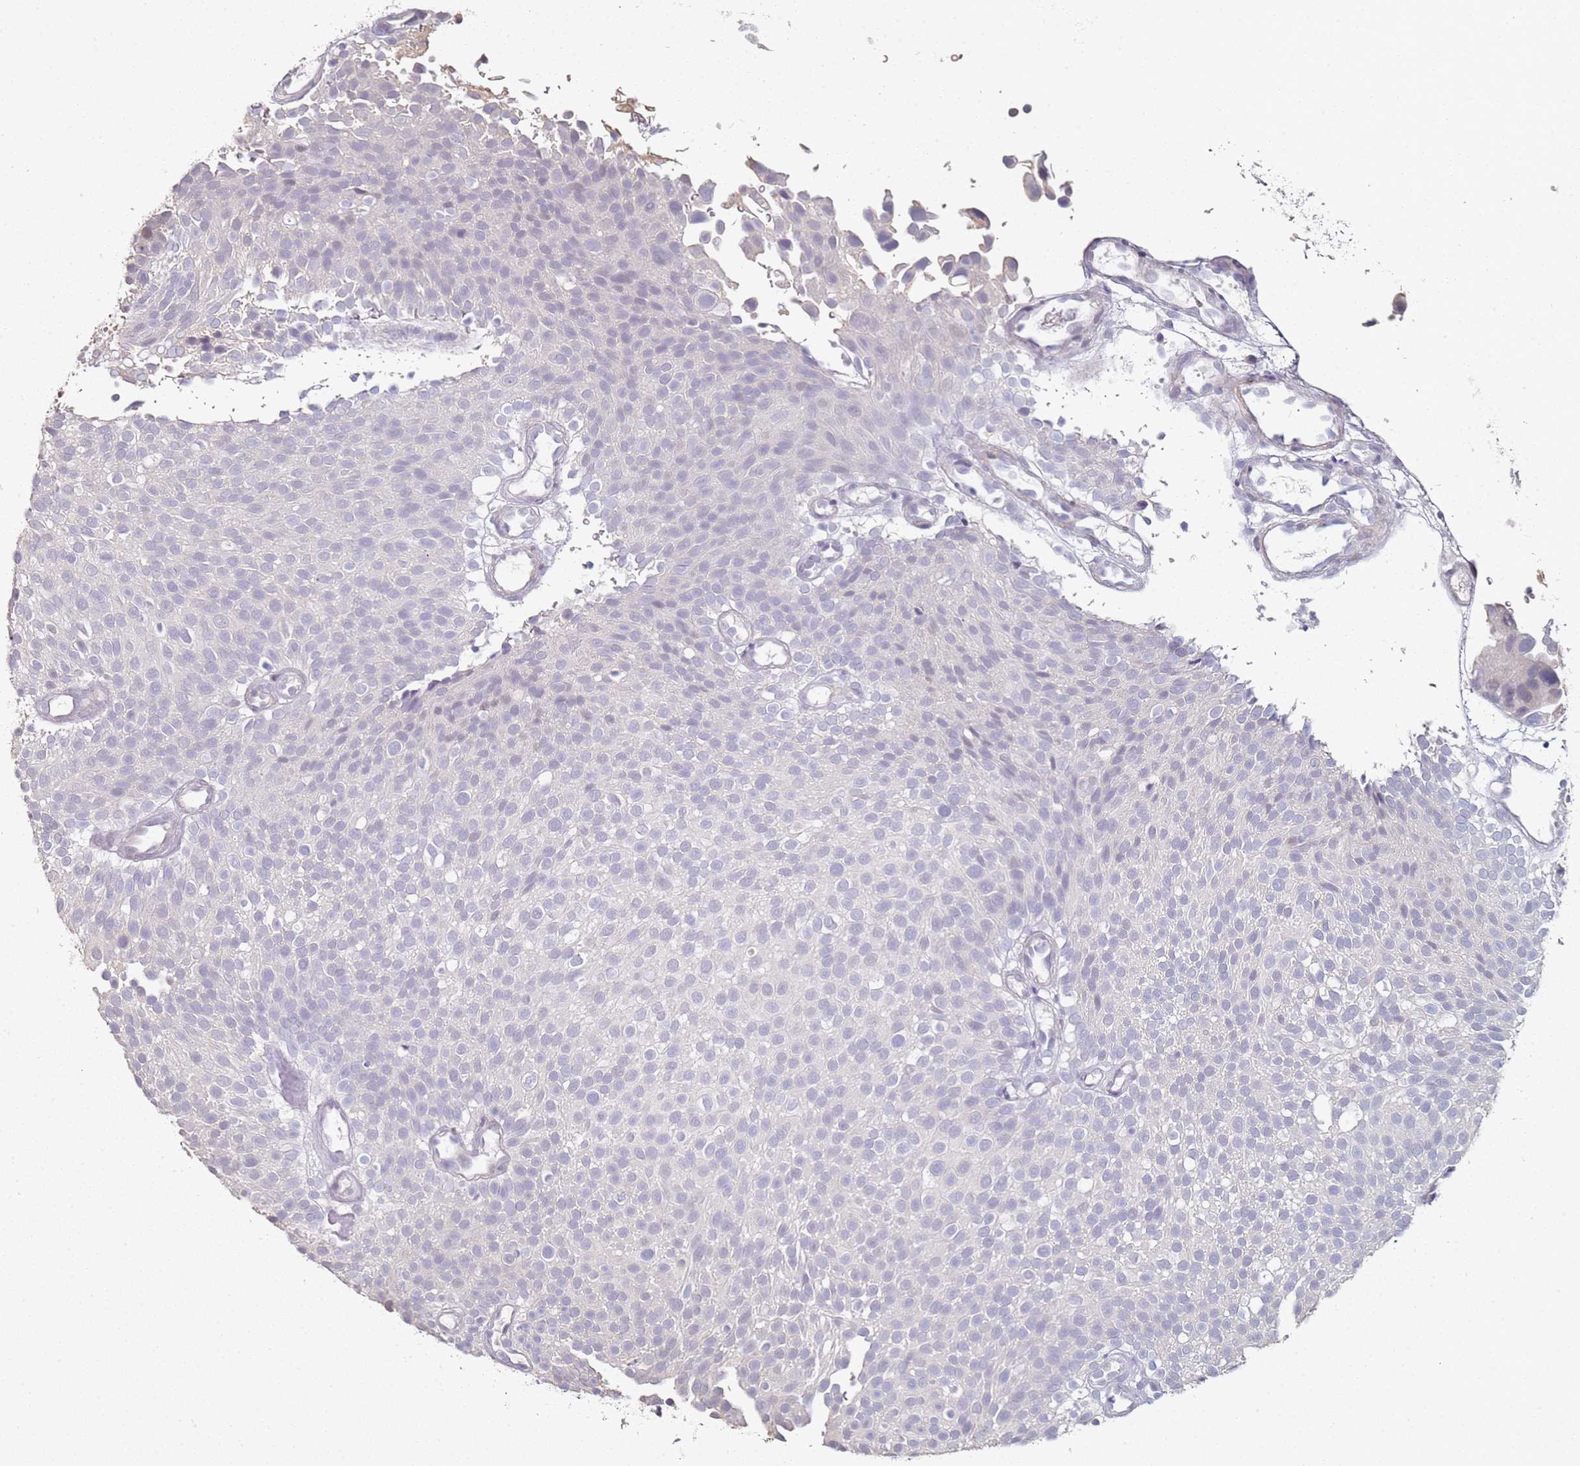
{"staining": {"intensity": "negative", "quantity": "none", "location": "none"}, "tissue": "urothelial cancer", "cell_type": "Tumor cells", "image_type": "cancer", "snomed": [{"axis": "morphology", "description": "Urothelial carcinoma, Low grade"}, {"axis": "topography", "description": "Urinary bladder"}], "caption": "IHC photomicrograph of neoplastic tissue: urothelial cancer stained with DAB displays no significant protein positivity in tumor cells. (DAB IHC, high magnification).", "gene": "DNAH11", "patient": {"sex": "male", "age": 78}}